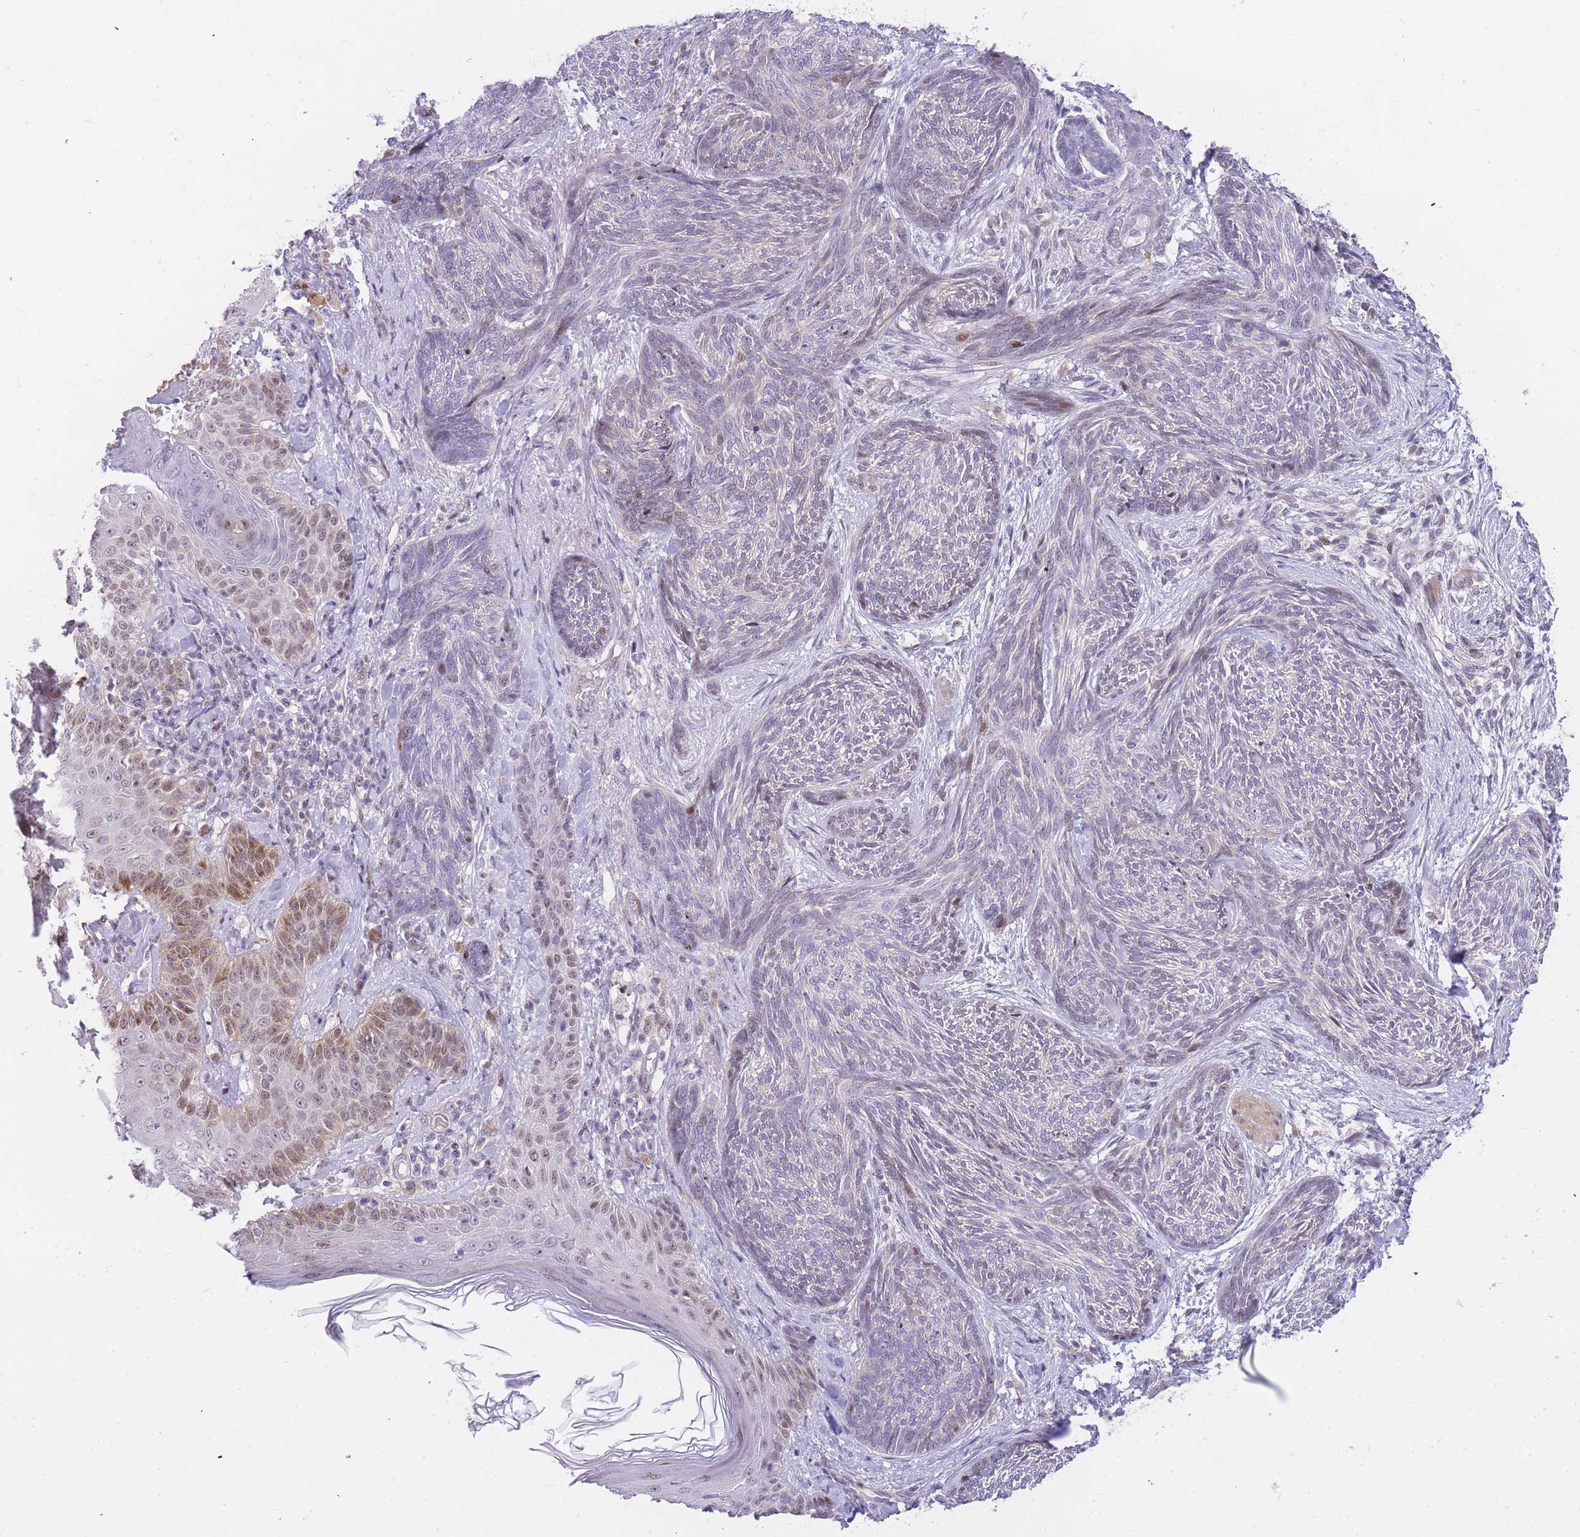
{"staining": {"intensity": "weak", "quantity": "<25%", "location": "nuclear"}, "tissue": "skin cancer", "cell_type": "Tumor cells", "image_type": "cancer", "snomed": [{"axis": "morphology", "description": "Basal cell carcinoma"}, {"axis": "topography", "description": "Skin"}], "caption": "This image is of skin cancer (basal cell carcinoma) stained with immunohistochemistry (IHC) to label a protein in brown with the nuclei are counter-stained blue. There is no expression in tumor cells.", "gene": "TLE2", "patient": {"sex": "male", "age": 73}}